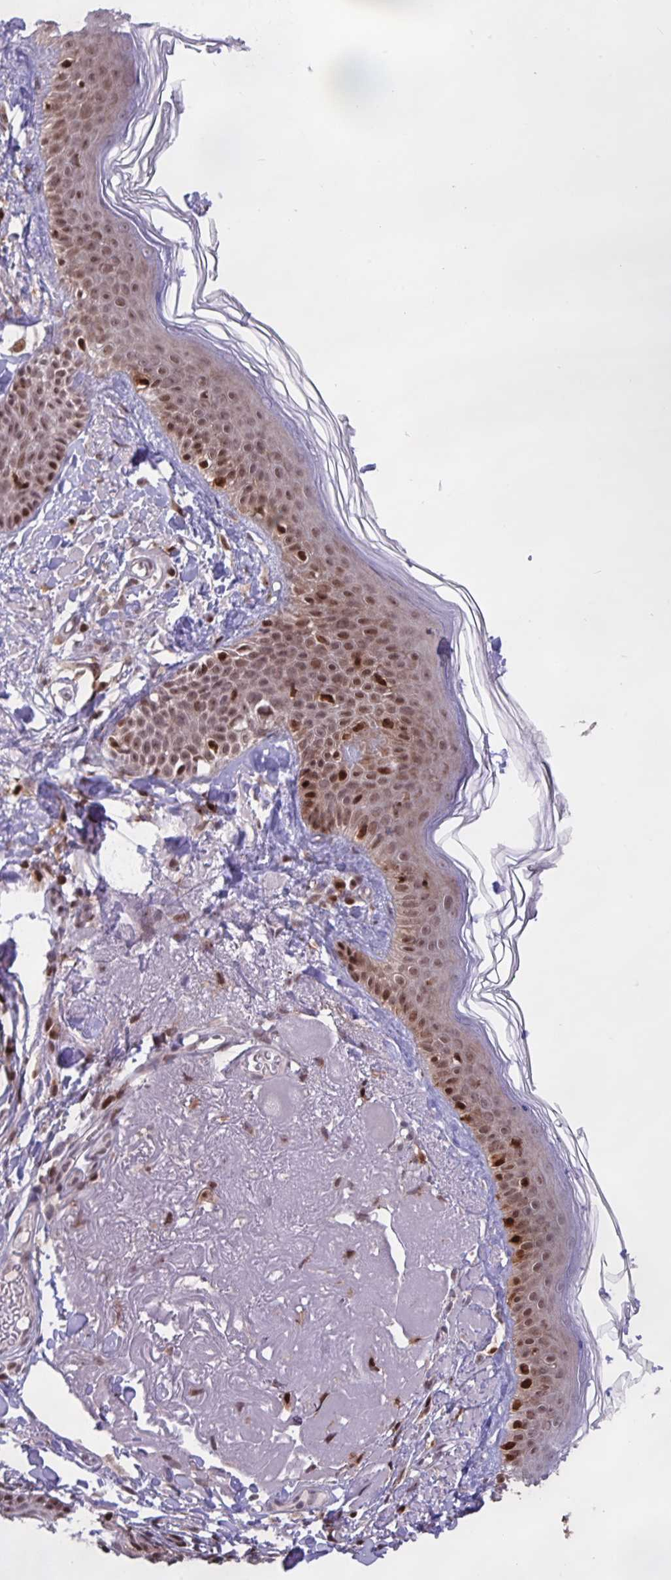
{"staining": {"intensity": "moderate", "quantity": ">75%", "location": "cytoplasmic/membranous,nuclear"}, "tissue": "skin", "cell_type": "Fibroblasts", "image_type": "normal", "snomed": [{"axis": "morphology", "description": "Normal tissue, NOS"}, {"axis": "morphology", "description": "Malignant melanoma, NOS"}, {"axis": "topography", "description": "Skin"}], "caption": "Fibroblasts show moderate cytoplasmic/membranous,nuclear positivity in about >75% of cells in benign skin.", "gene": "BRD3", "patient": {"sex": "male", "age": 80}}